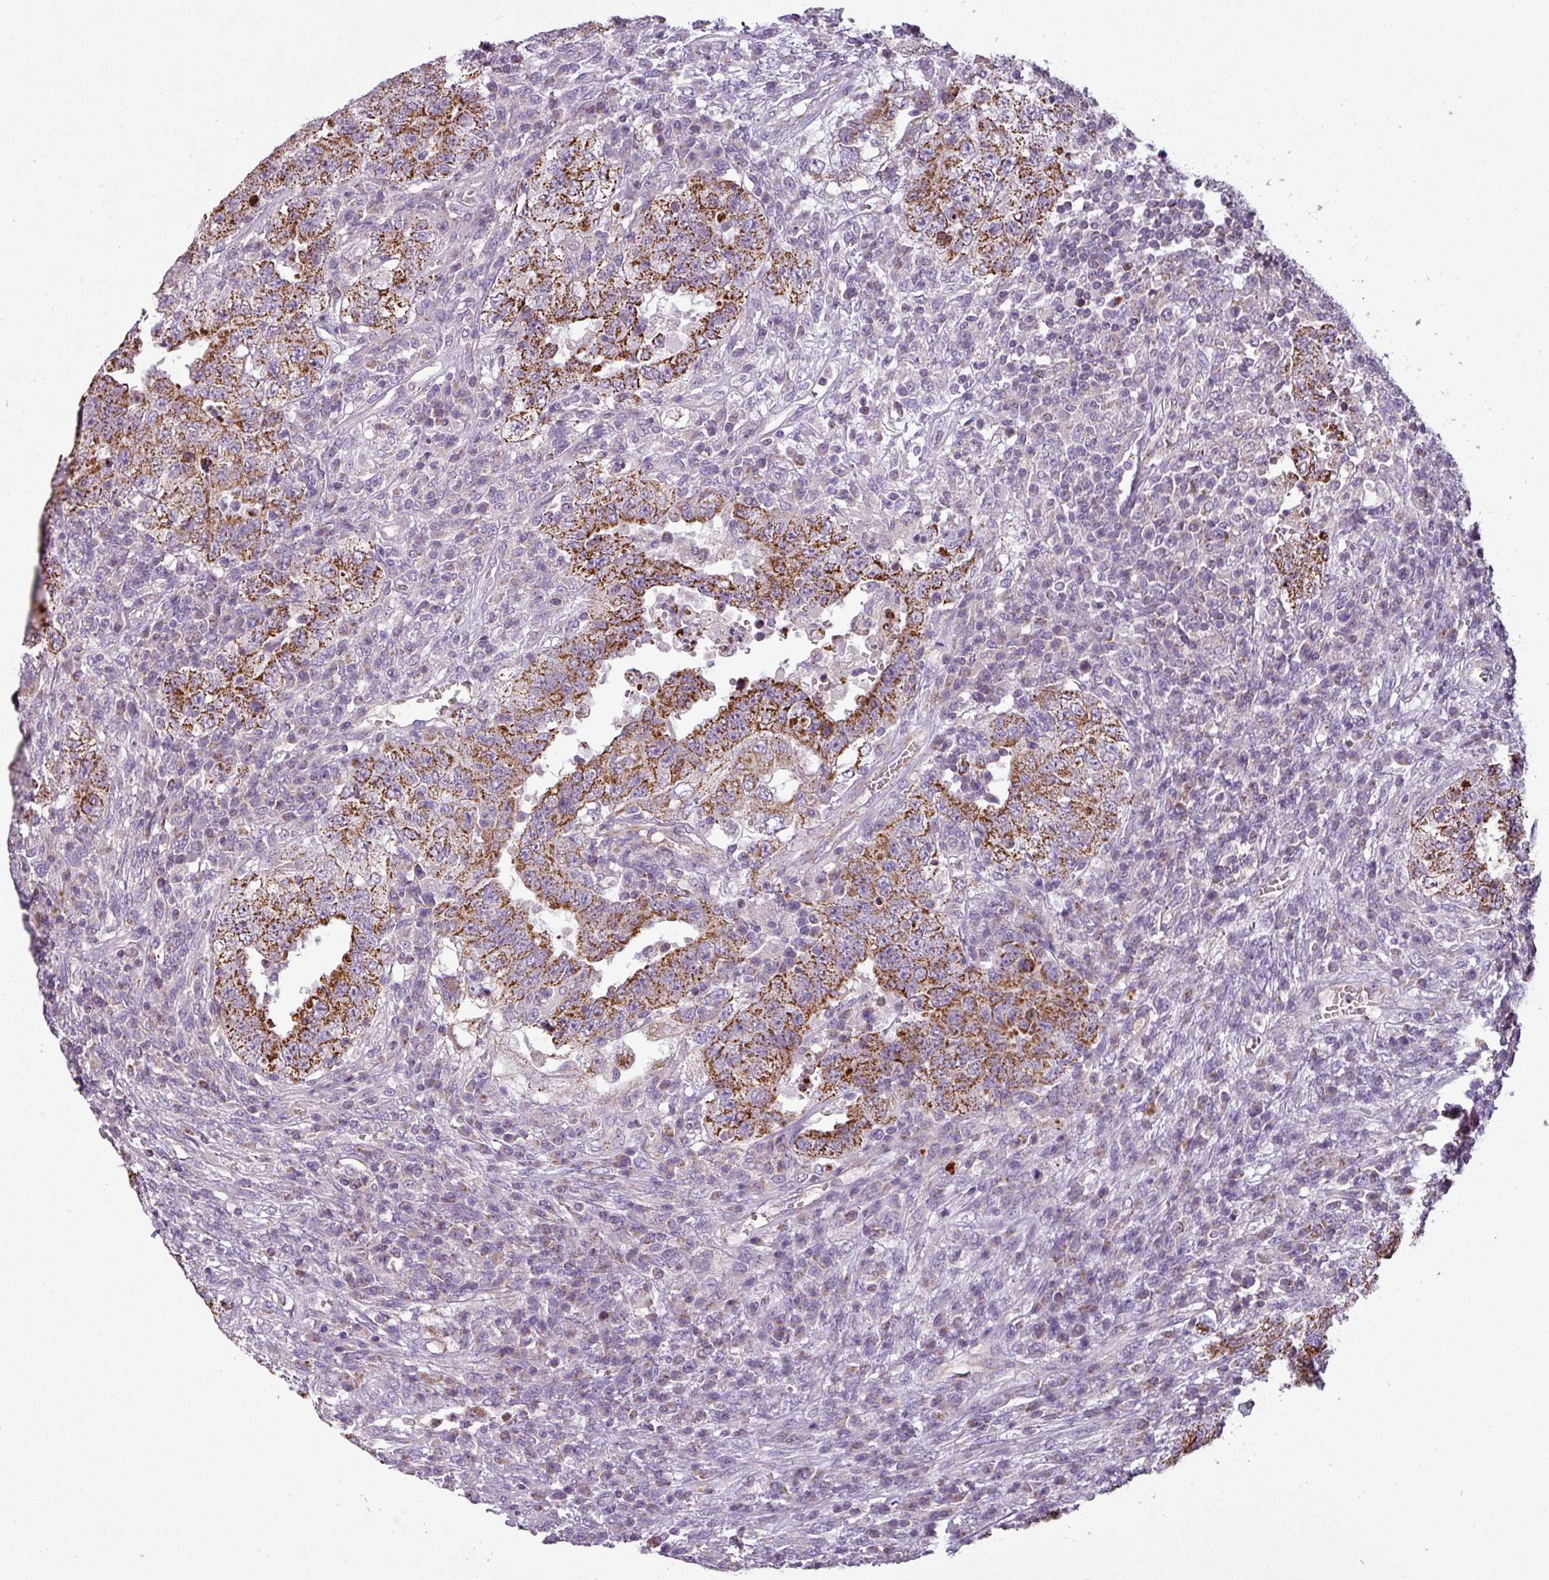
{"staining": {"intensity": "strong", "quantity": ">75%", "location": "cytoplasmic/membranous"}, "tissue": "testis cancer", "cell_type": "Tumor cells", "image_type": "cancer", "snomed": [{"axis": "morphology", "description": "Carcinoma, Embryonal, NOS"}, {"axis": "topography", "description": "Testis"}], "caption": "Testis cancer (embryonal carcinoma) stained with a protein marker exhibits strong staining in tumor cells.", "gene": "PNMA6A", "patient": {"sex": "male", "age": 26}}